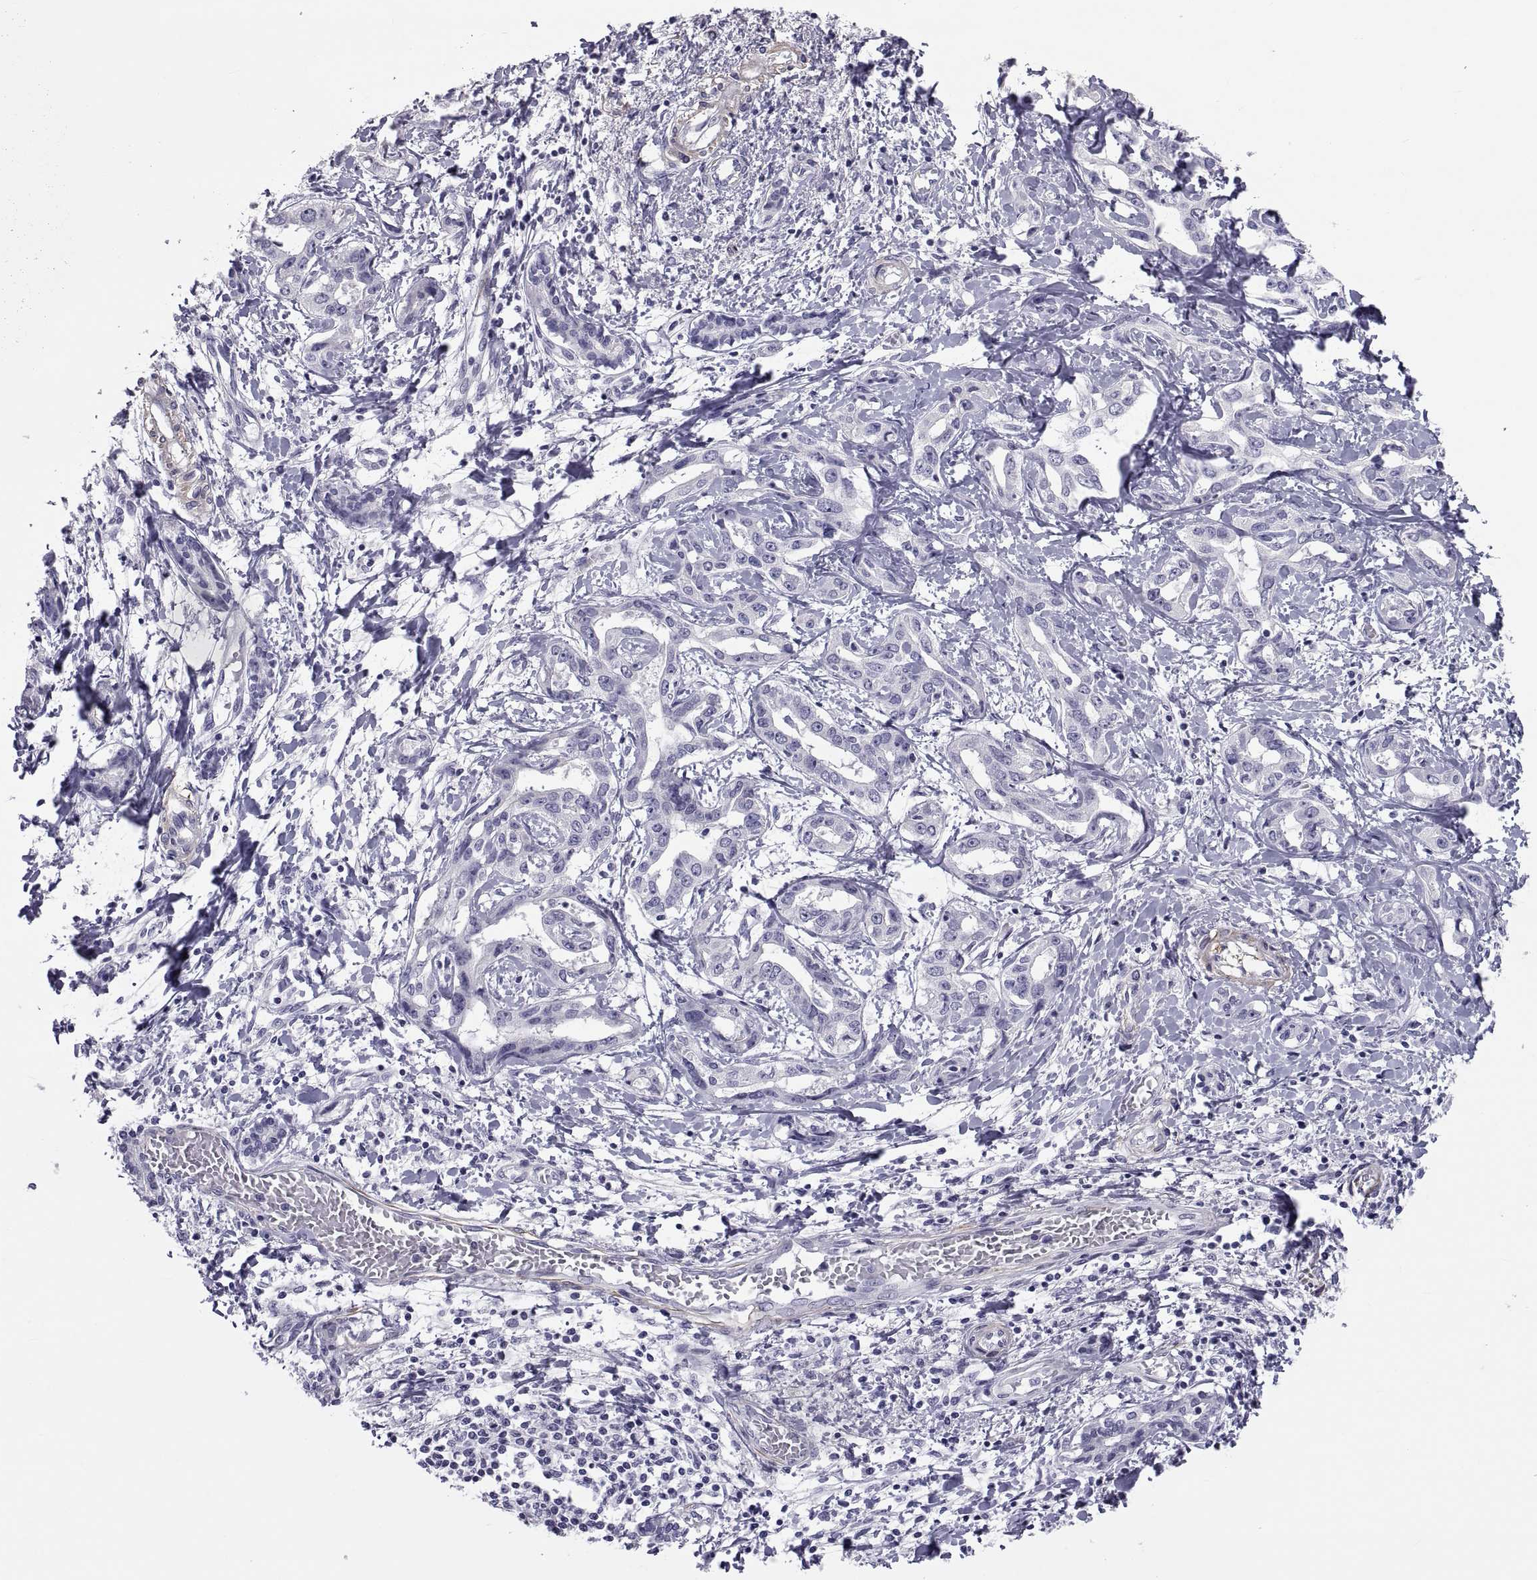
{"staining": {"intensity": "negative", "quantity": "none", "location": "none"}, "tissue": "liver cancer", "cell_type": "Tumor cells", "image_type": "cancer", "snomed": [{"axis": "morphology", "description": "Cholangiocarcinoma"}, {"axis": "topography", "description": "Liver"}], "caption": "High power microscopy histopathology image of an IHC micrograph of liver cholangiocarcinoma, revealing no significant staining in tumor cells. The staining was performed using DAB (3,3'-diaminobenzidine) to visualize the protein expression in brown, while the nuclei were stained in blue with hematoxylin (Magnification: 20x).", "gene": "MAGEB1", "patient": {"sex": "male", "age": 59}}